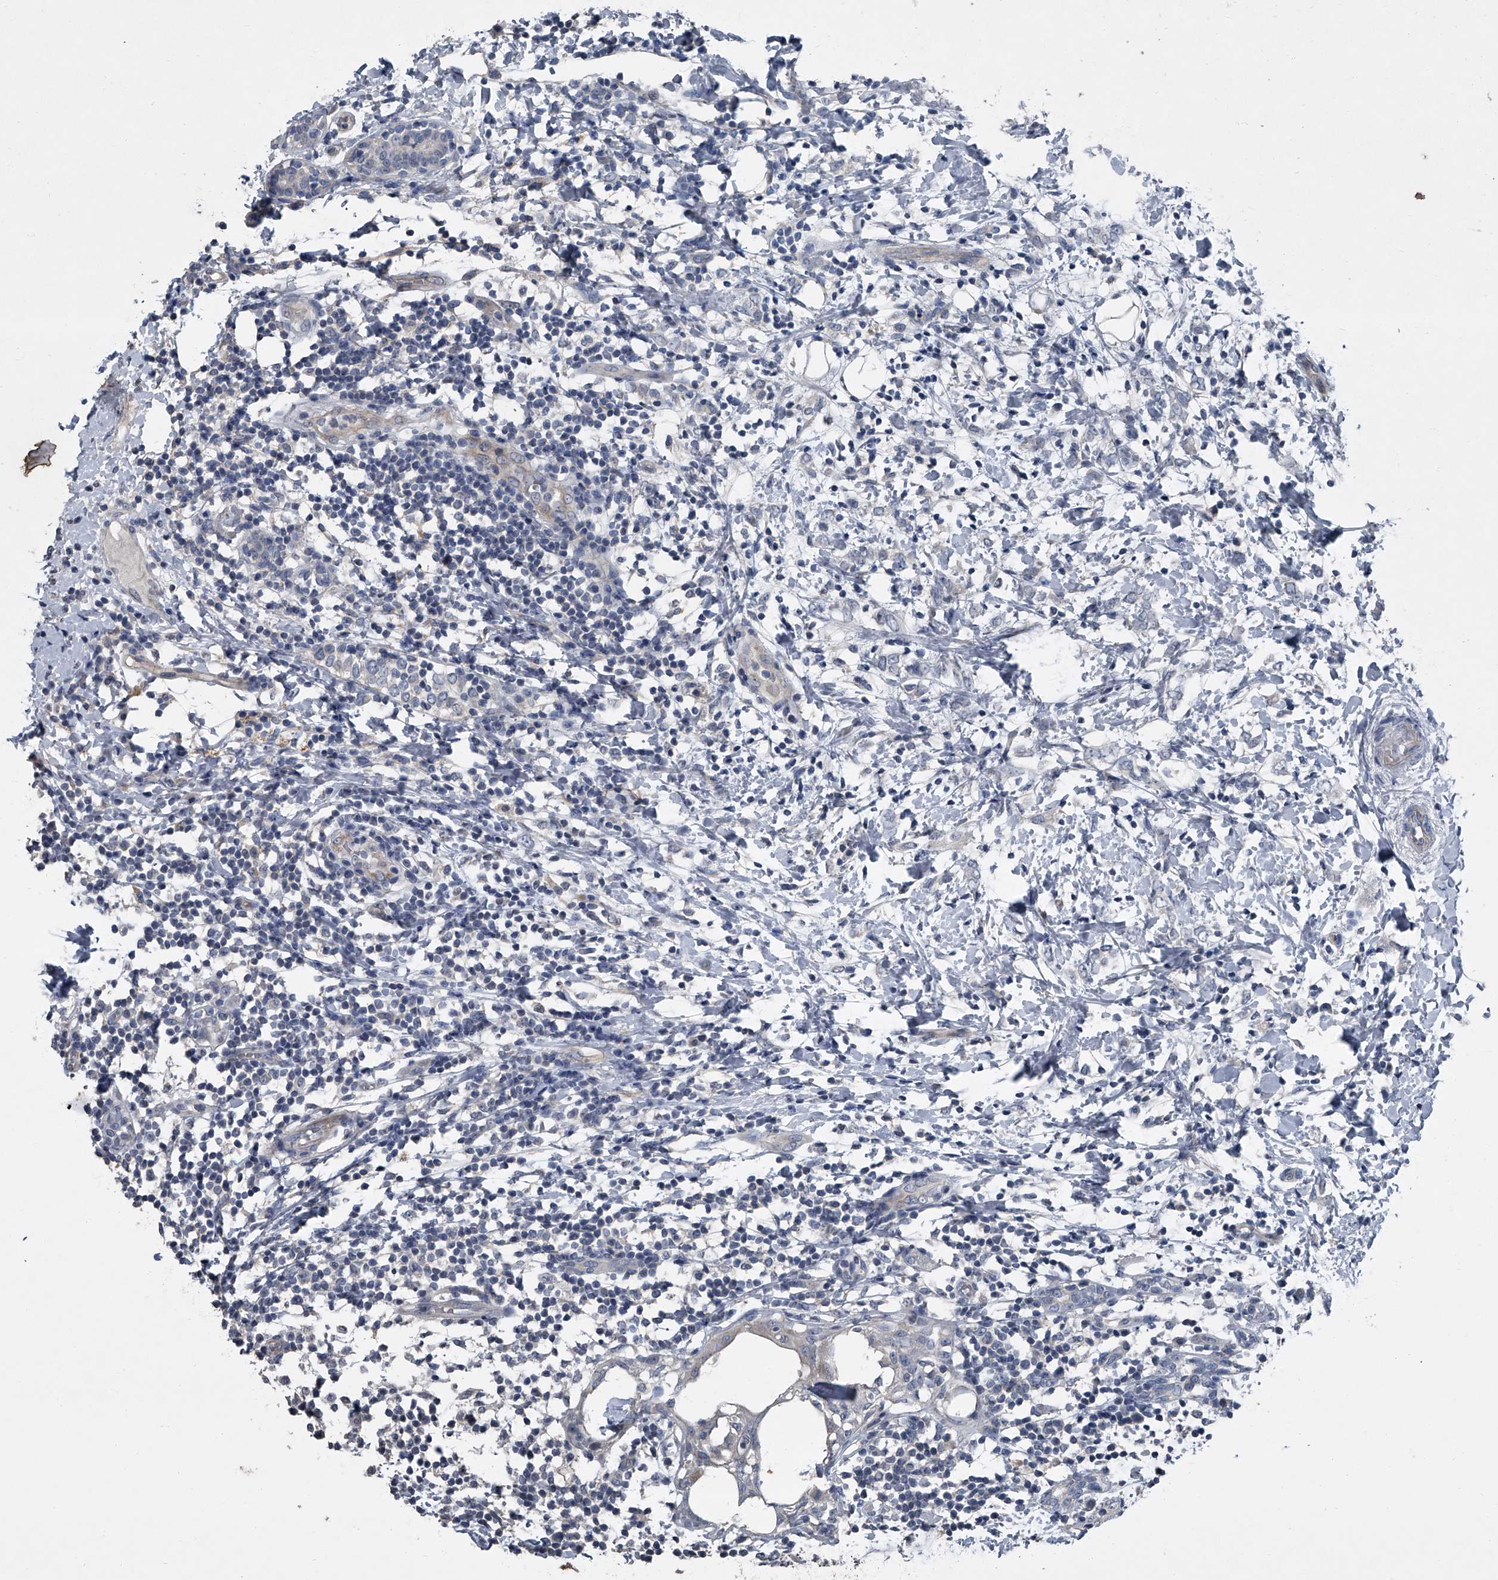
{"staining": {"intensity": "negative", "quantity": "none", "location": "none"}, "tissue": "breast cancer", "cell_type": "Tumor cells", "image_type": "cancer", "snomed": [{"axis": "morphology", "description": "Normal tissue, NOS"}, {"axis": "morphology", "description": "Lobular carcinoma"}, {"axis": "topography", "description": "Breast"}], "caption": "Image shows no significant protein expression in tumor cells of breast cancer (lobular carcinoma).", "gene": "HEPHL1", "patient": {"sex": "female", "age": 47}}